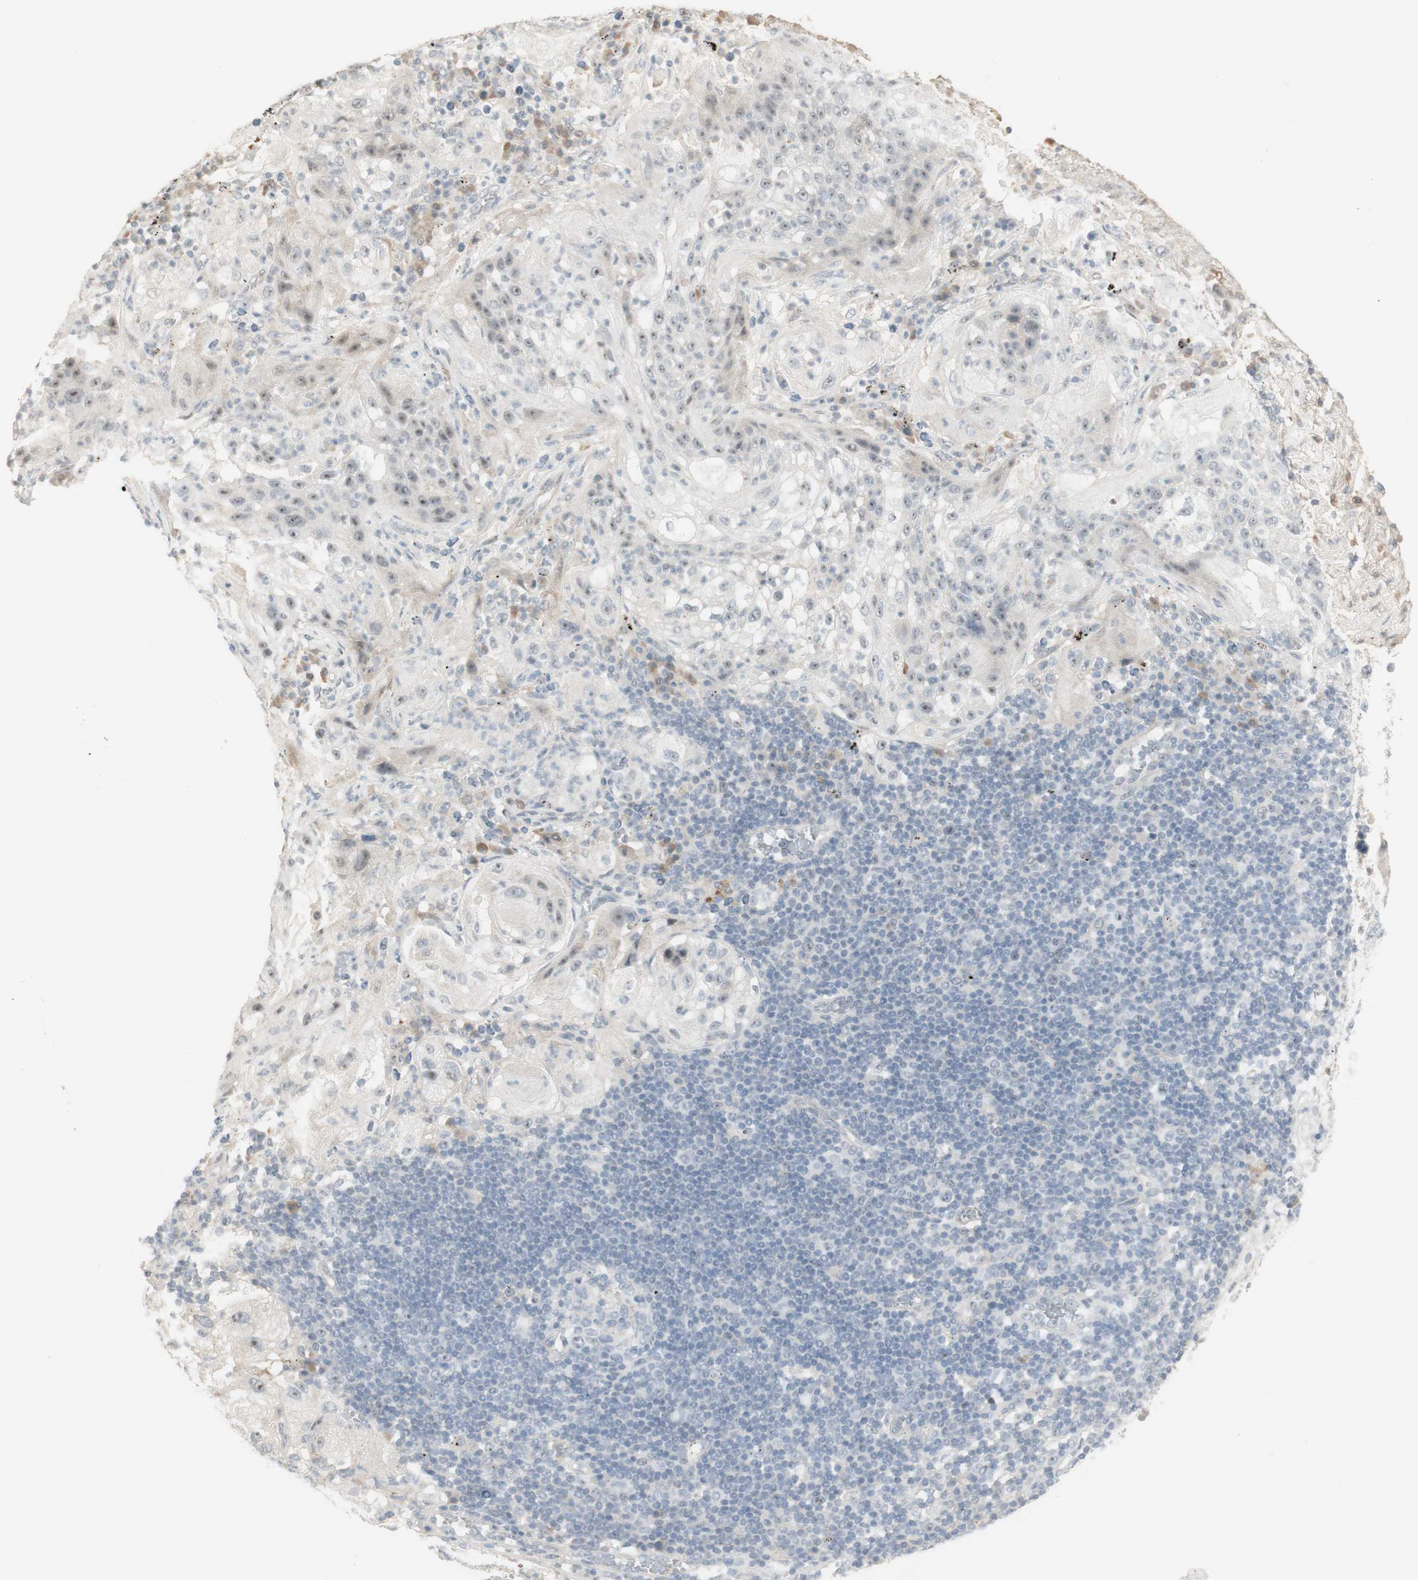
{"staining": {"intensity": "negative", "quantity": "none", "location": "none"}, "tissue": "lung cancer", "cell_type": "Tumor cells", "image_type": "cancer", "snomed": [{"axis": "morphology", "description": "Inflammation, NOS"}, {"axis": "morphology", "description": "Squamous cell carcinoma, NOS"}, {"axis": "topography", "description": "Lymph node"}, {"axis": "topography", "description": "Soft tissue"}, {"axis": "topography", "description": "Lung"}], "caption": "Tumor cells are negative for protein expression in human squamous cell carcinoma (lung).", "gene": "PLCD4", "patient": {"sex": "male", "age": 66}}